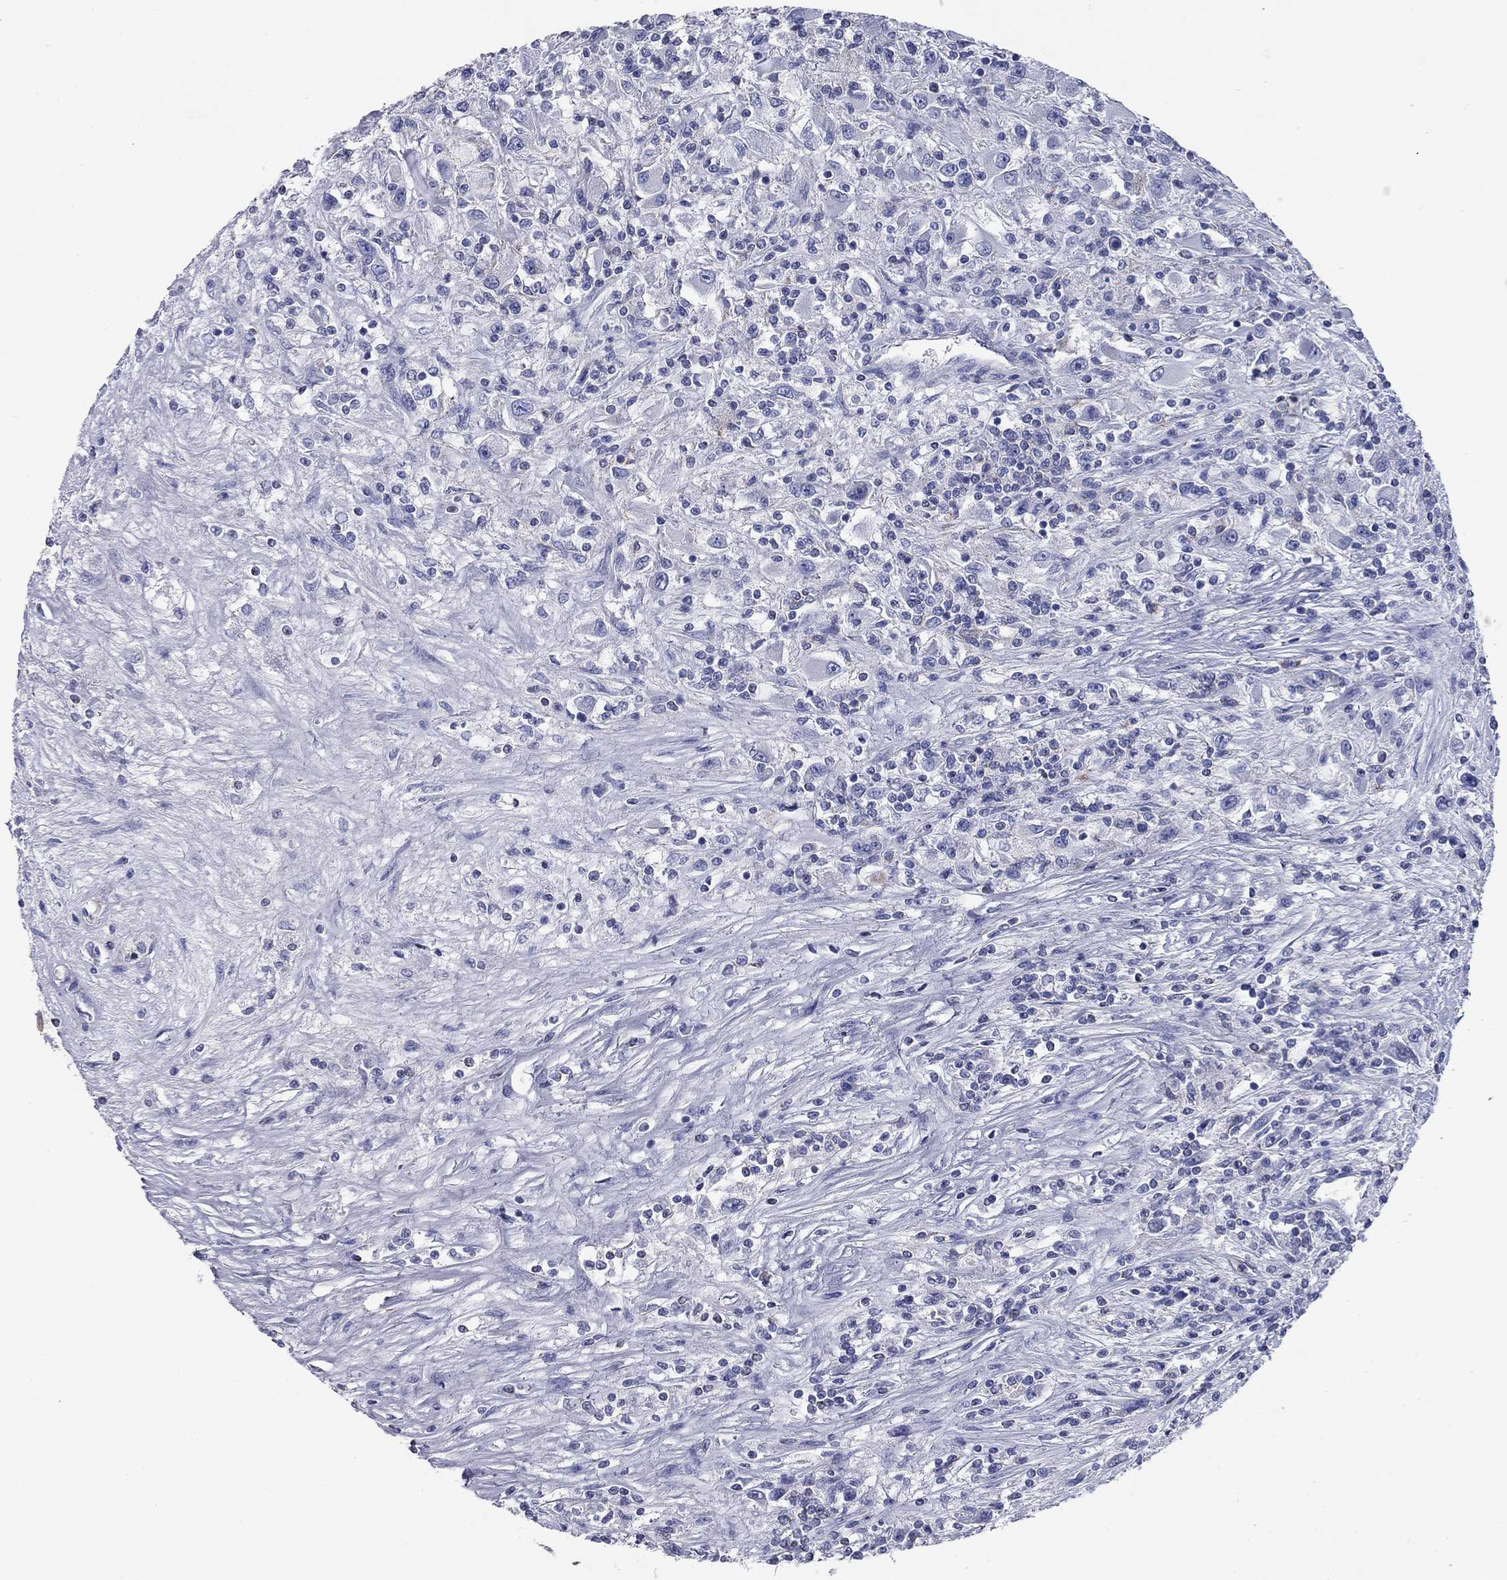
{"staining": {"intensity": "negative", "quantity": "none", "location": "none"}, "tissue": "renal cancer", "cell_type": "Tumor cells", "image_type": "cancer", "snomed": [{"axis": "morphology", "description": "Adenocarcinoma, NOS"}, {"axis": "topography", "description": "Kidney"}], "caption": "The IHC micrograph has no significant positivity in tumor cells of renal cancer (adenocarcinoma) tissue.", "gene": "NDUFA4L2", "patient": {"sex": "female", "age": 67}}